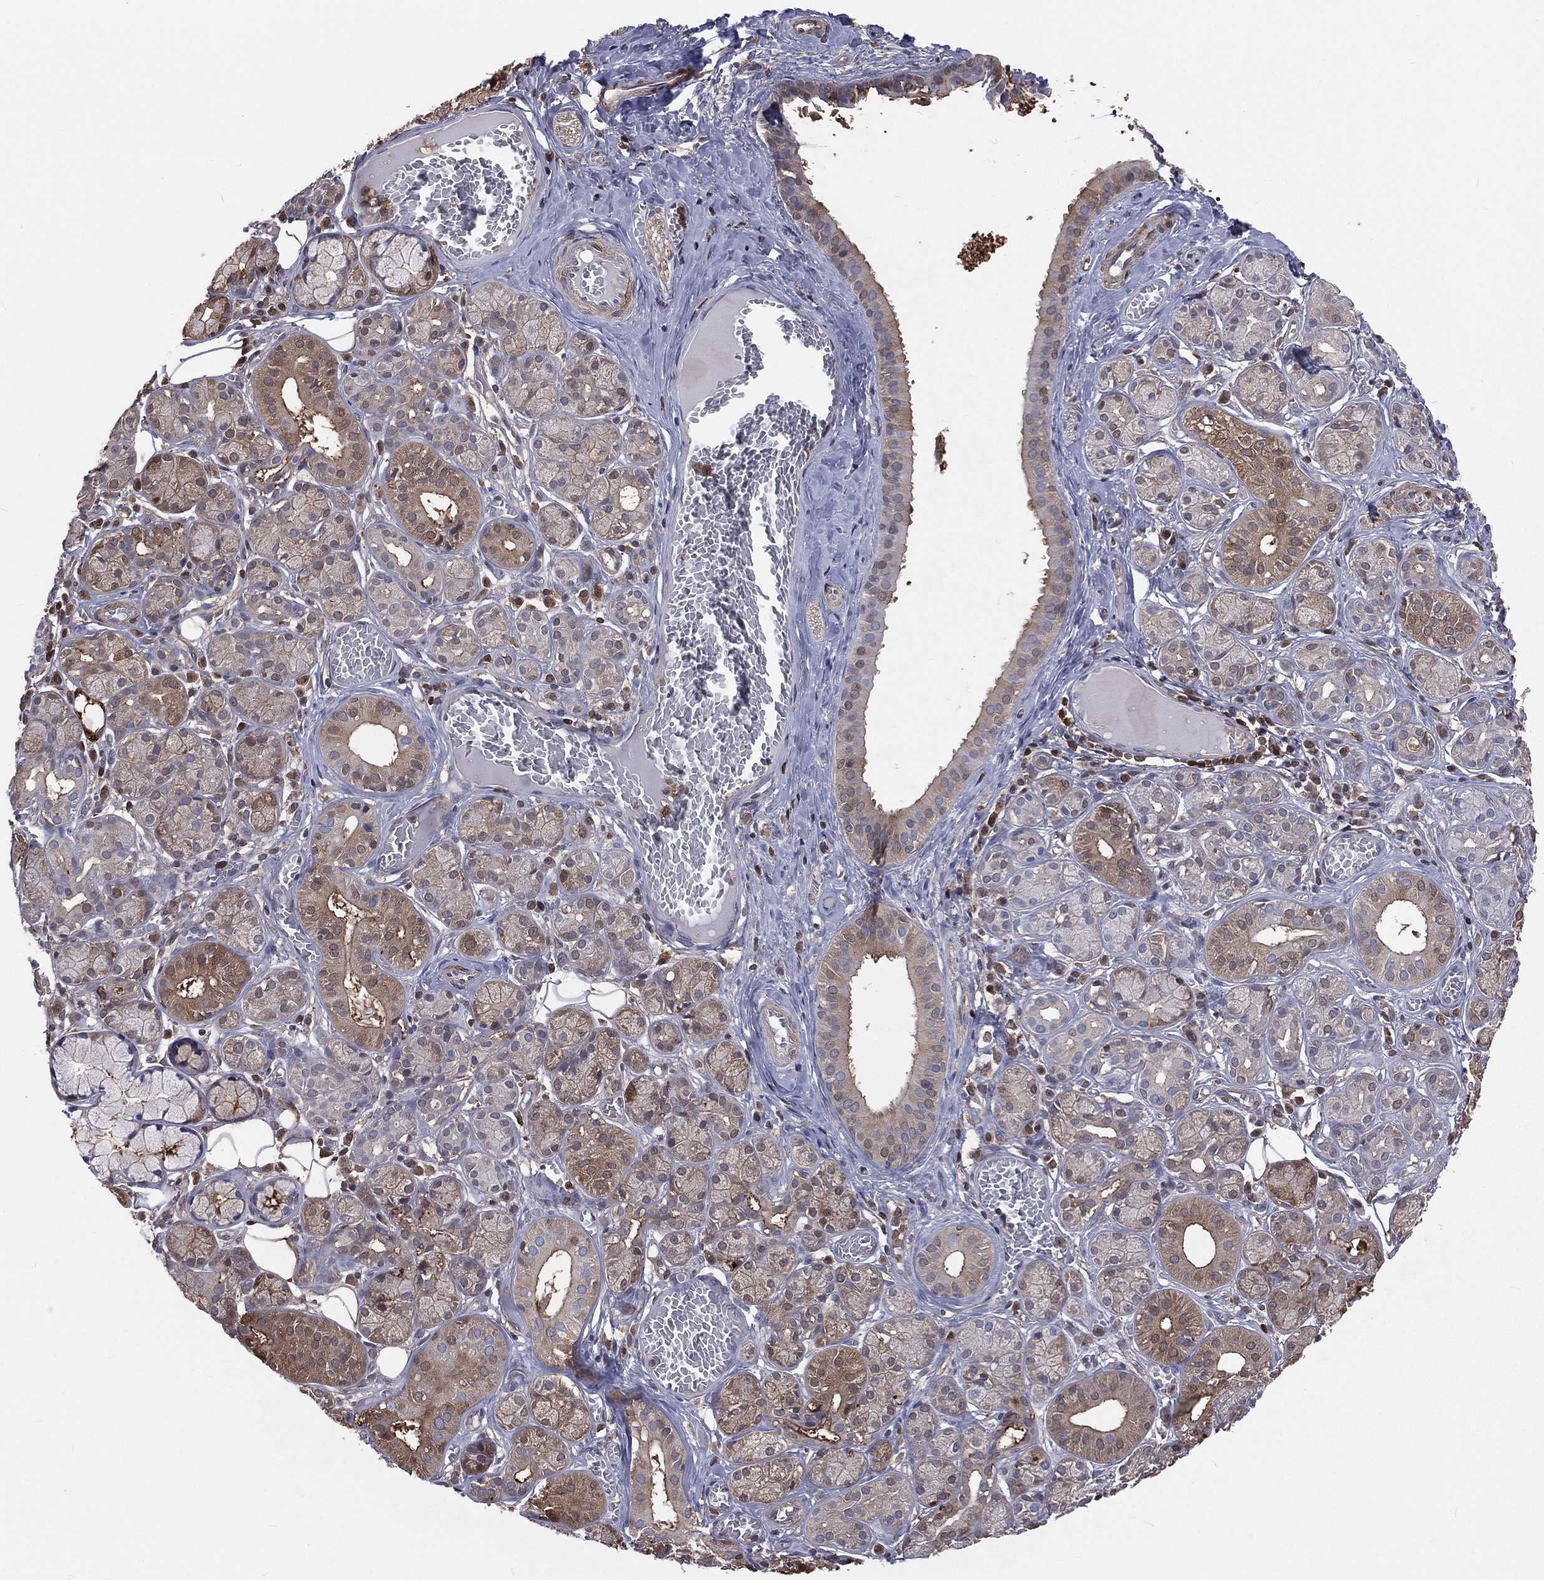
{"staining": {"intensity": "moderate", "quantity": "<25%", "location": "cytoplasmic/membranous"}, "tissue": "salivary gland", "cell_type": "Glandular cells", "image_type": "normal", "snomed": [{"axis": "morphology", "description": "Normal tissue, NOS"}, {"axis": "topography", "description": "Salivary gland"}], "caption": "Immunohistochemistry (IHC) (DAB (3,3'-diaminobenzidine)) staining of unremarkable human salivary gland shows moderate cytoplasmic/membranous protein expression in about <25% of glandular cells. The staining was performed using DAB to visualize the protein expression in brown, while the nuclei were stained in blue with hematoxylin (Magnification: 20x).", "gene": "TBC1D2", "patient": {"sex": "male", "age": 71}}